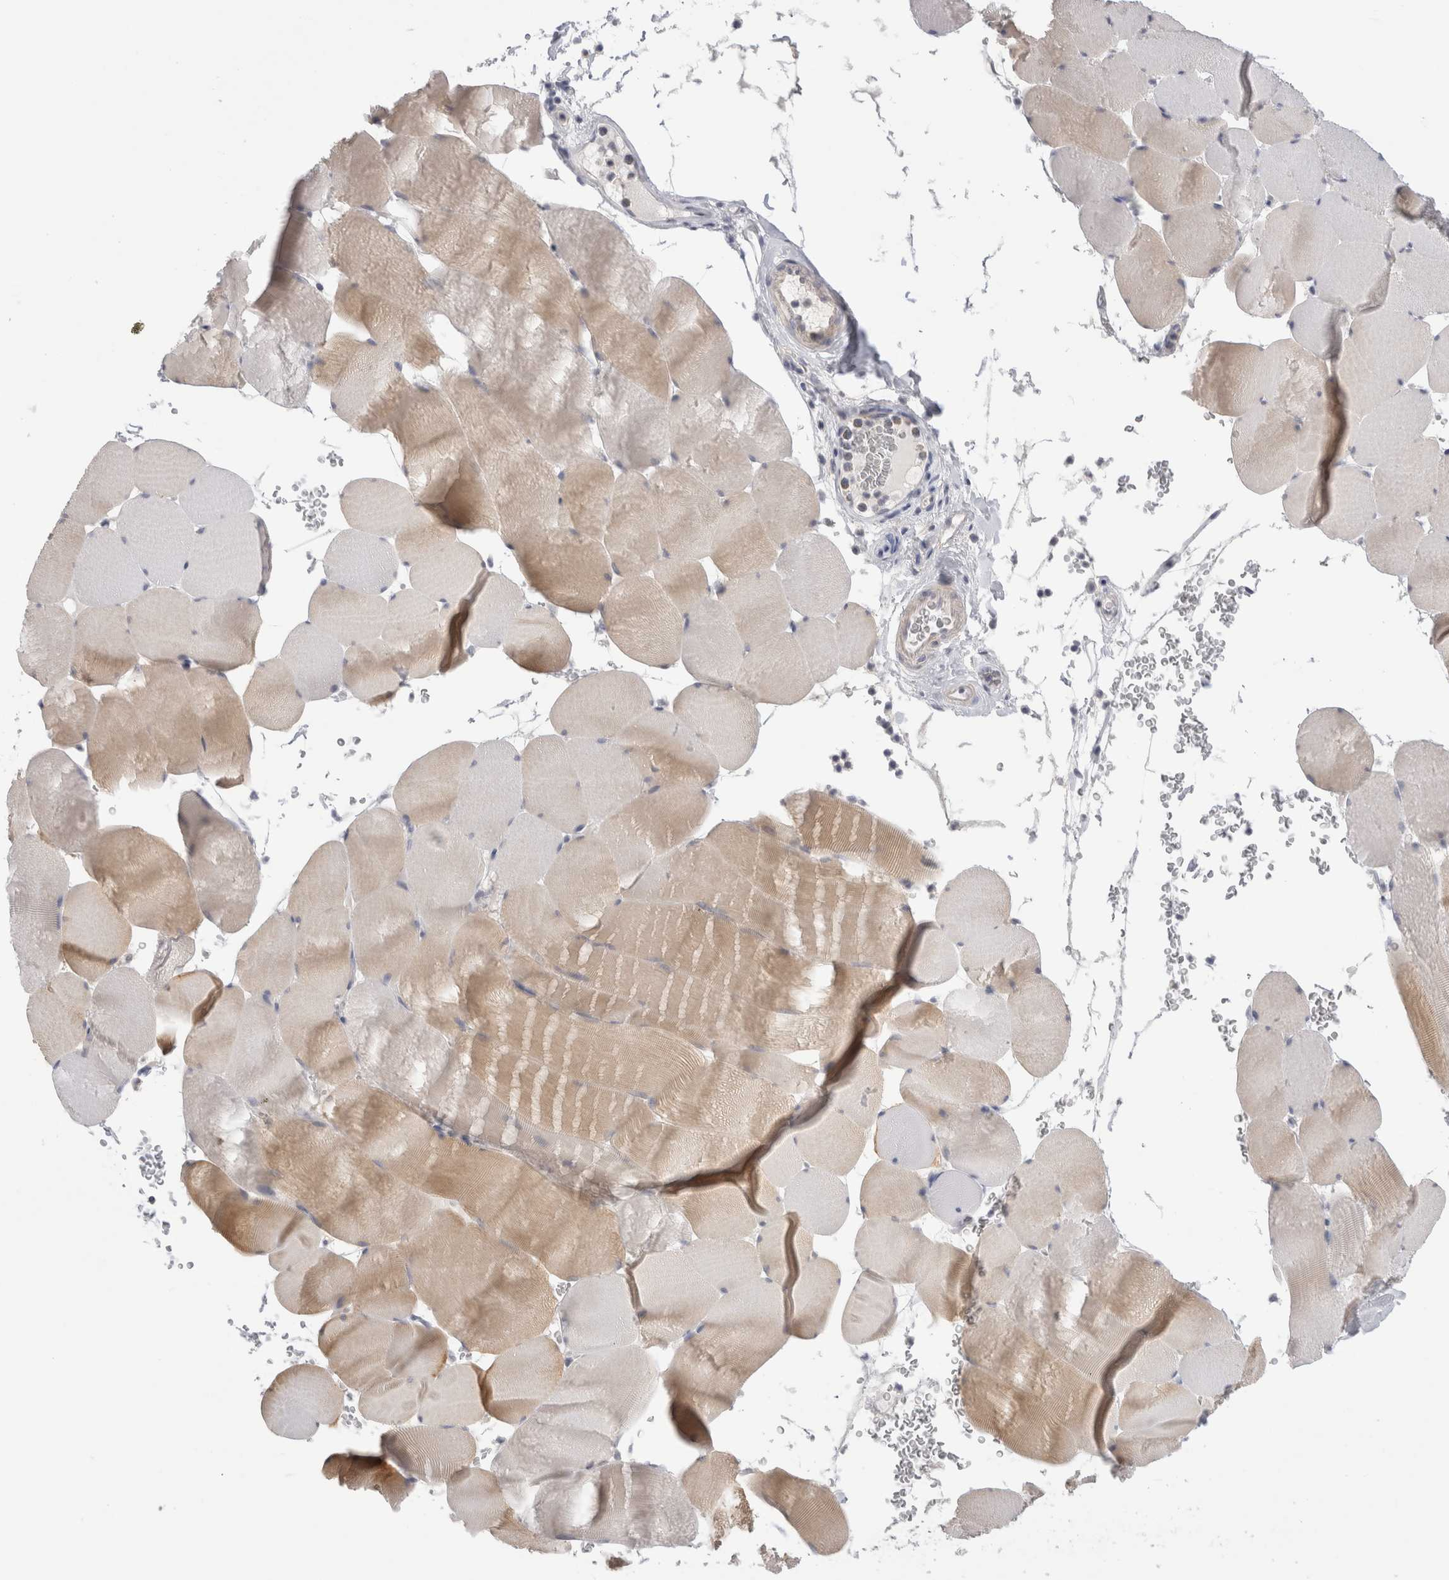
{"staining": {"intensity": "moderate", "quantity": "25%-75%", "location": "cytoplasmic/membranous"}, "tissue": "skeletal muscle", "cell_type": "Myocytes", "image_type": "normal", "snomed": [{"axis": "morphology", "description": "Normal tissue, NOS"}, {"axis": "topography", "description": "Skeletal muscle"}], "caption": "Immunohistochemistry micrograph of benign human skeletal muscle stained for a protein (brown), which exhibits medium levels of moderate cytoplasmic/membranous staining in approximately 25%-75% of myocytes.", "gene": "VANGL1", "patient": {"sex": "male", "age": 62}}